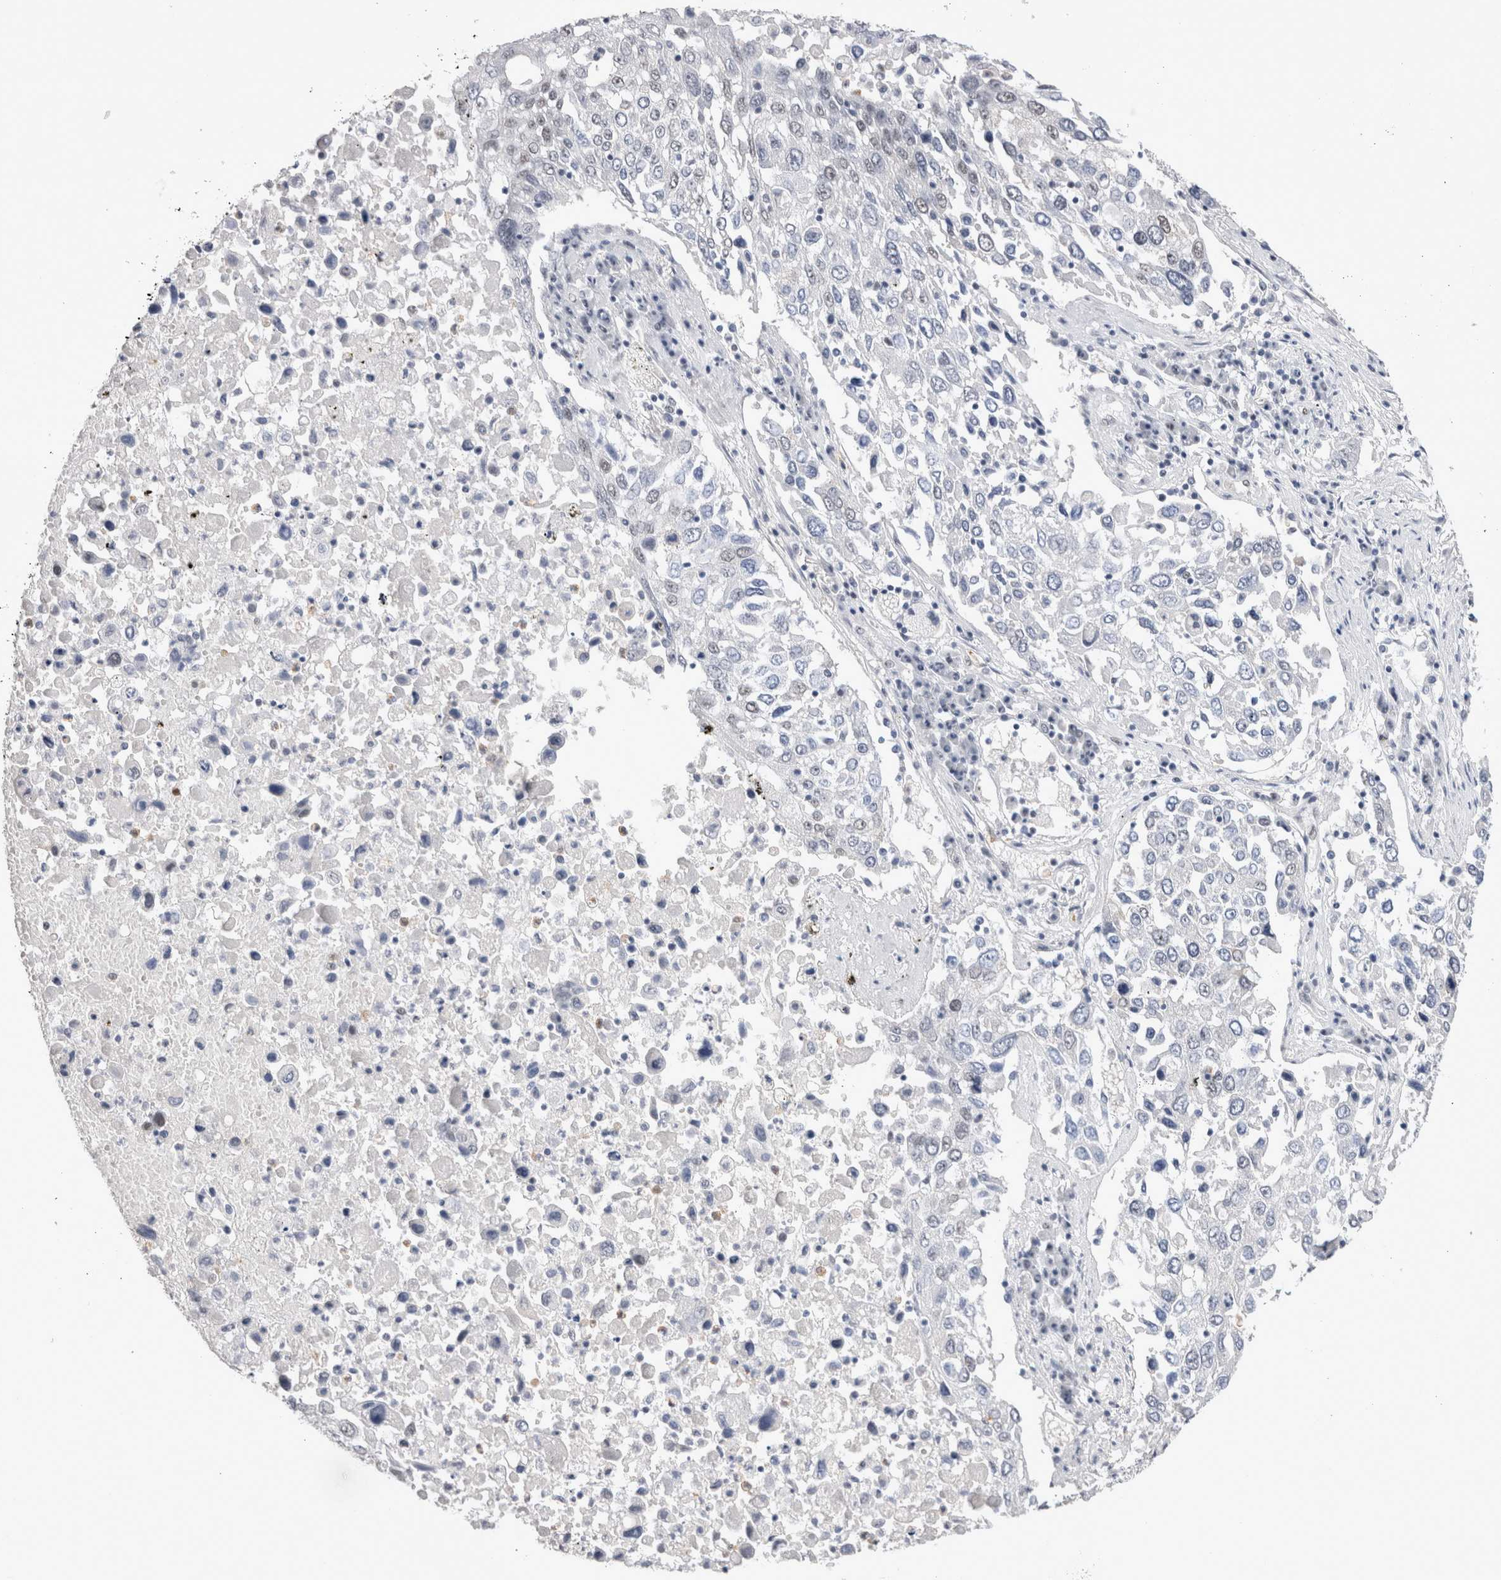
{"staining": {"intensity": "weak", "quantity": "<25%", "location": "nuclear"}, "tissue": "lung cancer", "cell_type": "Tumor cells", "image_type": "cancer", "snomed": [{"axis": "morphology", "description": "Squamous cell carcinoma, NOS"}, {"axis": "topography", "description": "Lung"}], "caption": "Lung cancer (squamous cell carcinoma) was stained to show a protein in brown. There is no significant staining in tumor cells.", "gene": "RBM6", "patient": {"sex": "male", "age": 65}}